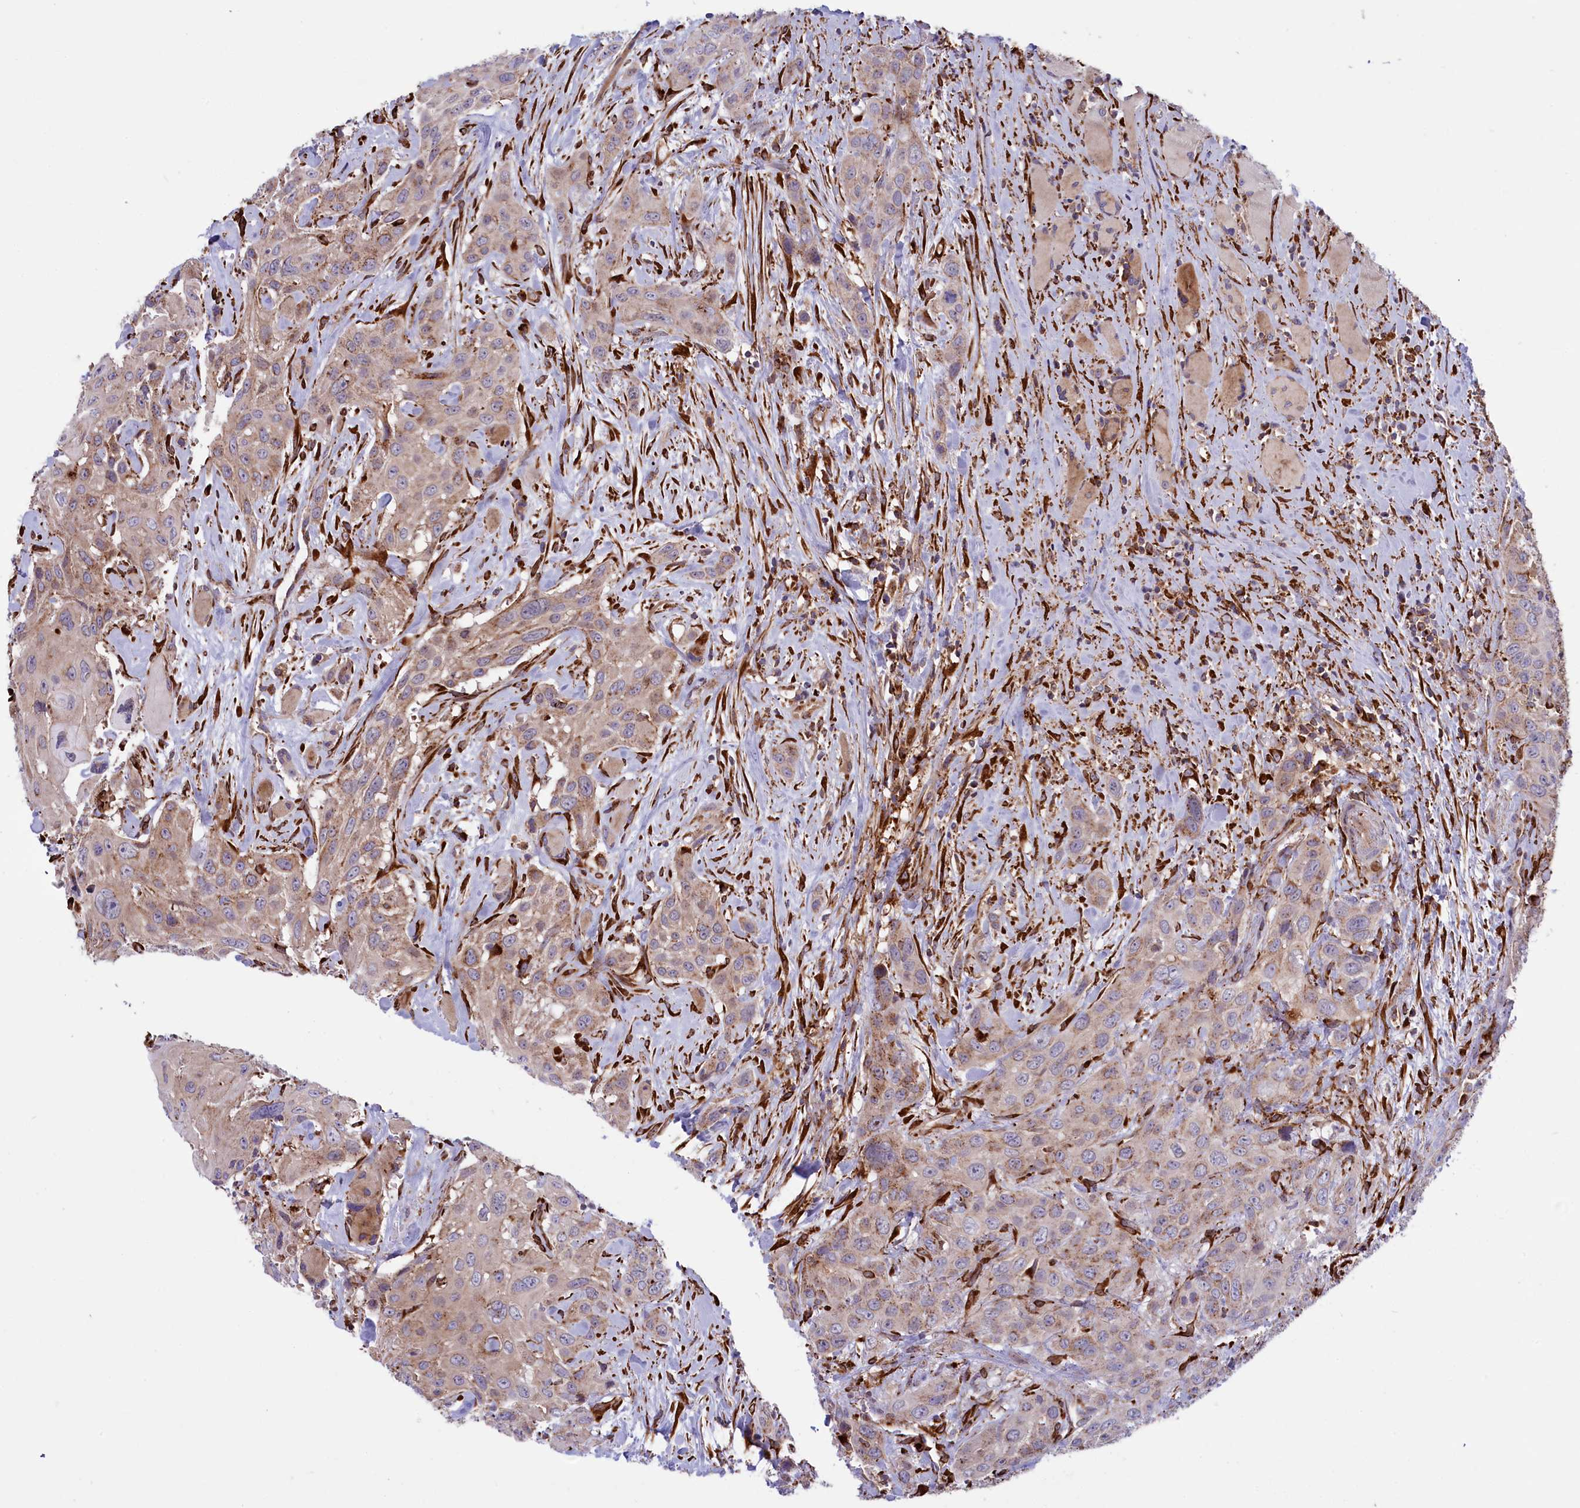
{"staining": {"intensity": "moderate", "quantity": "25%-75%", "location": "cytoplasmic/membranous"}, "tissue": "head and neck cancer", "cell_type": "Tumor cells", "image_type": "cancer", "snomed": [{"axis": "morphology", "description": "Squamous cell carcinoma, NOS"}, {"axis": "topography", "description": "Head-Neck"}], "caption": "Protein staining of head and neck cancer tissue displays moderate cytoplasmic/membranous positivity in about 25%-75% of tumor cells.", "gene": "MAN2B1", "patient": {"sex": "male", "age": 81}}